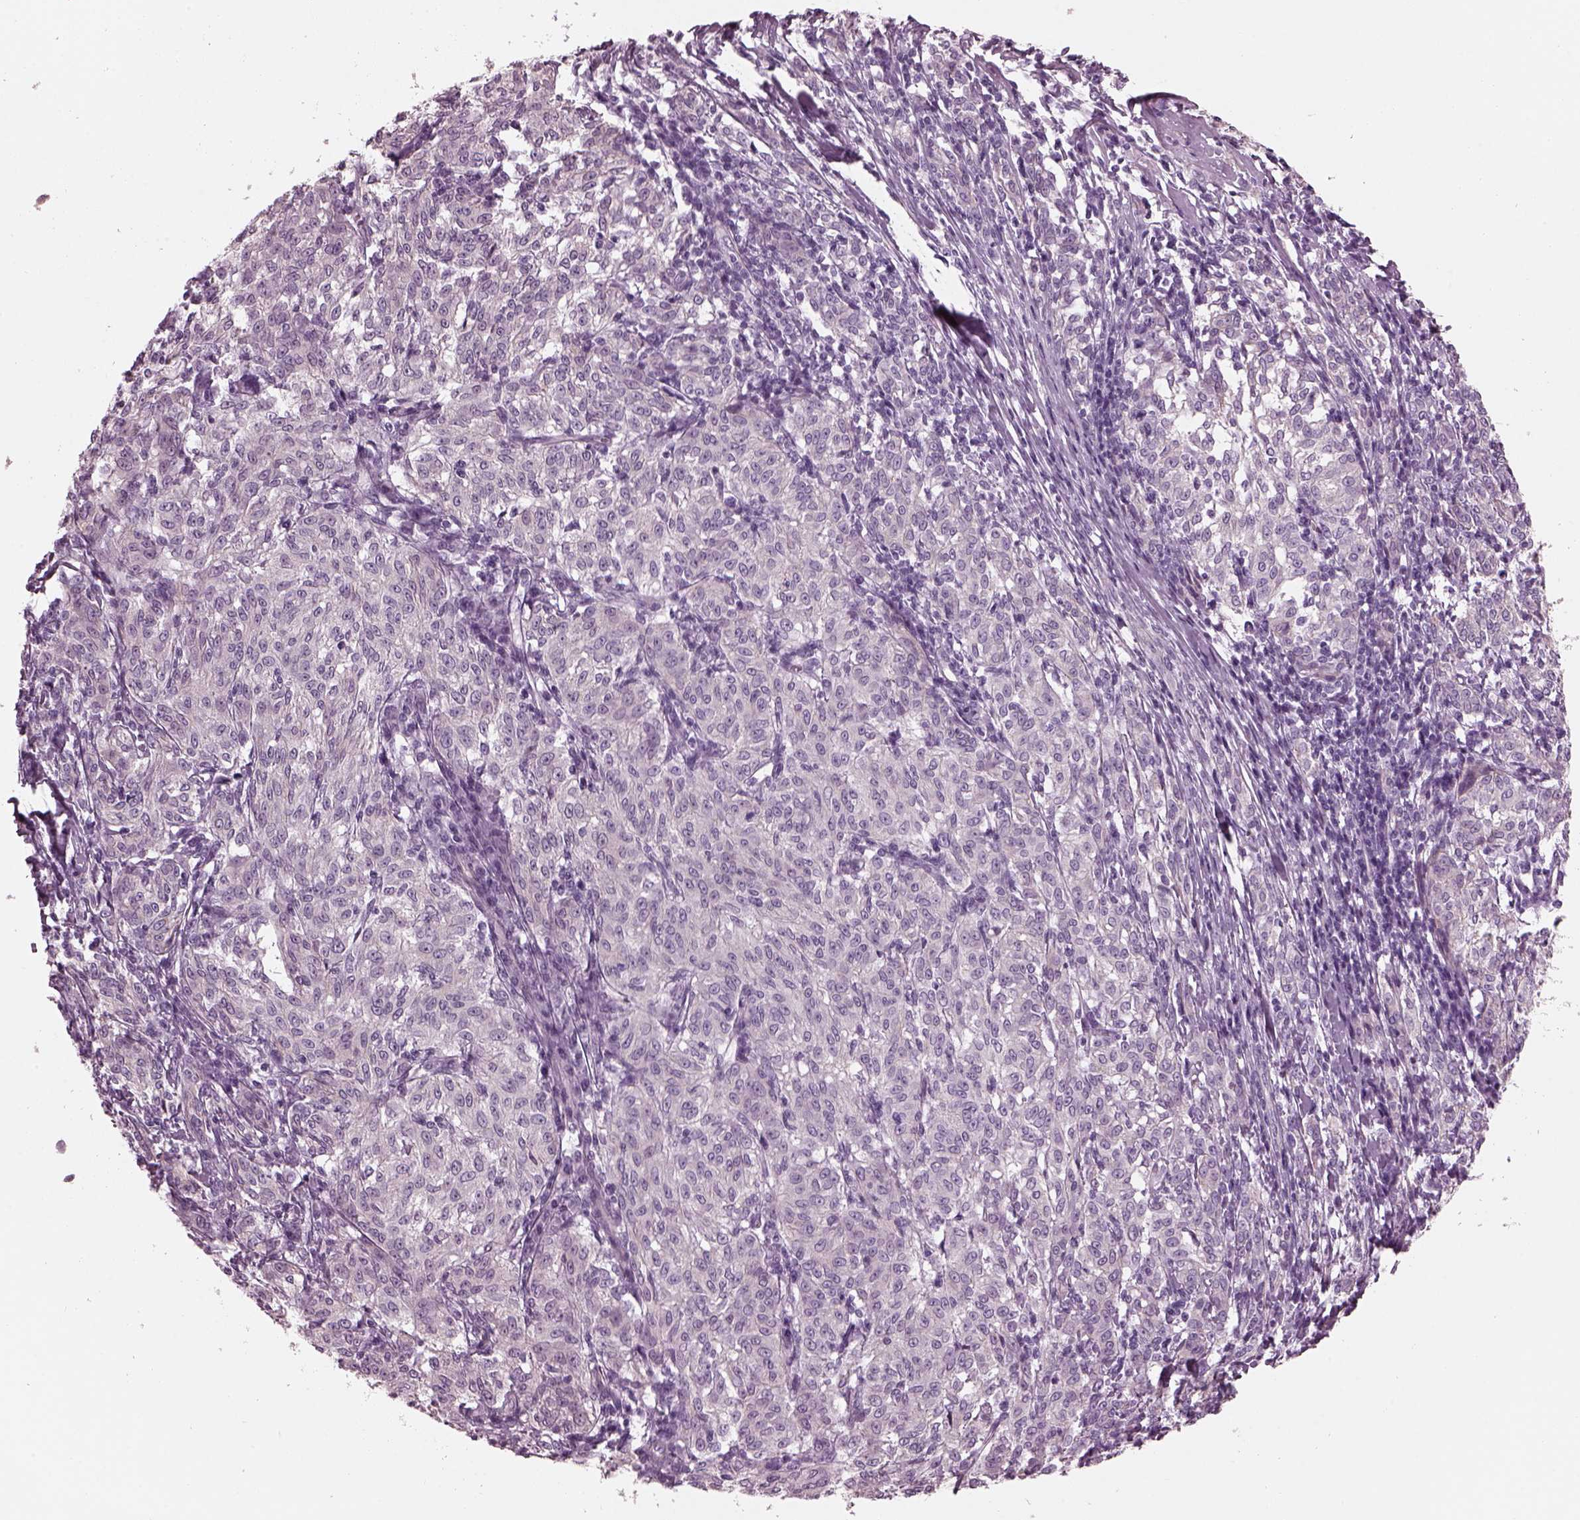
{"staining": {"intensity": "negative", "quantity": "none", "location": "none"}, "tissue": "melanoma", "cell_type": "Tumor cells", "image_type": "cancer", "snomed": [{"axis": "morphology", "description": "Malignant melanoma, NOS"}, {"axis": "topography", "description": "Skin"}], "caption": "This is an IHC micrograph of melanoma. There is no staining in tumor cells.", "gene": "BFSP1", "patient": {"sex": "female", "age": 72}}